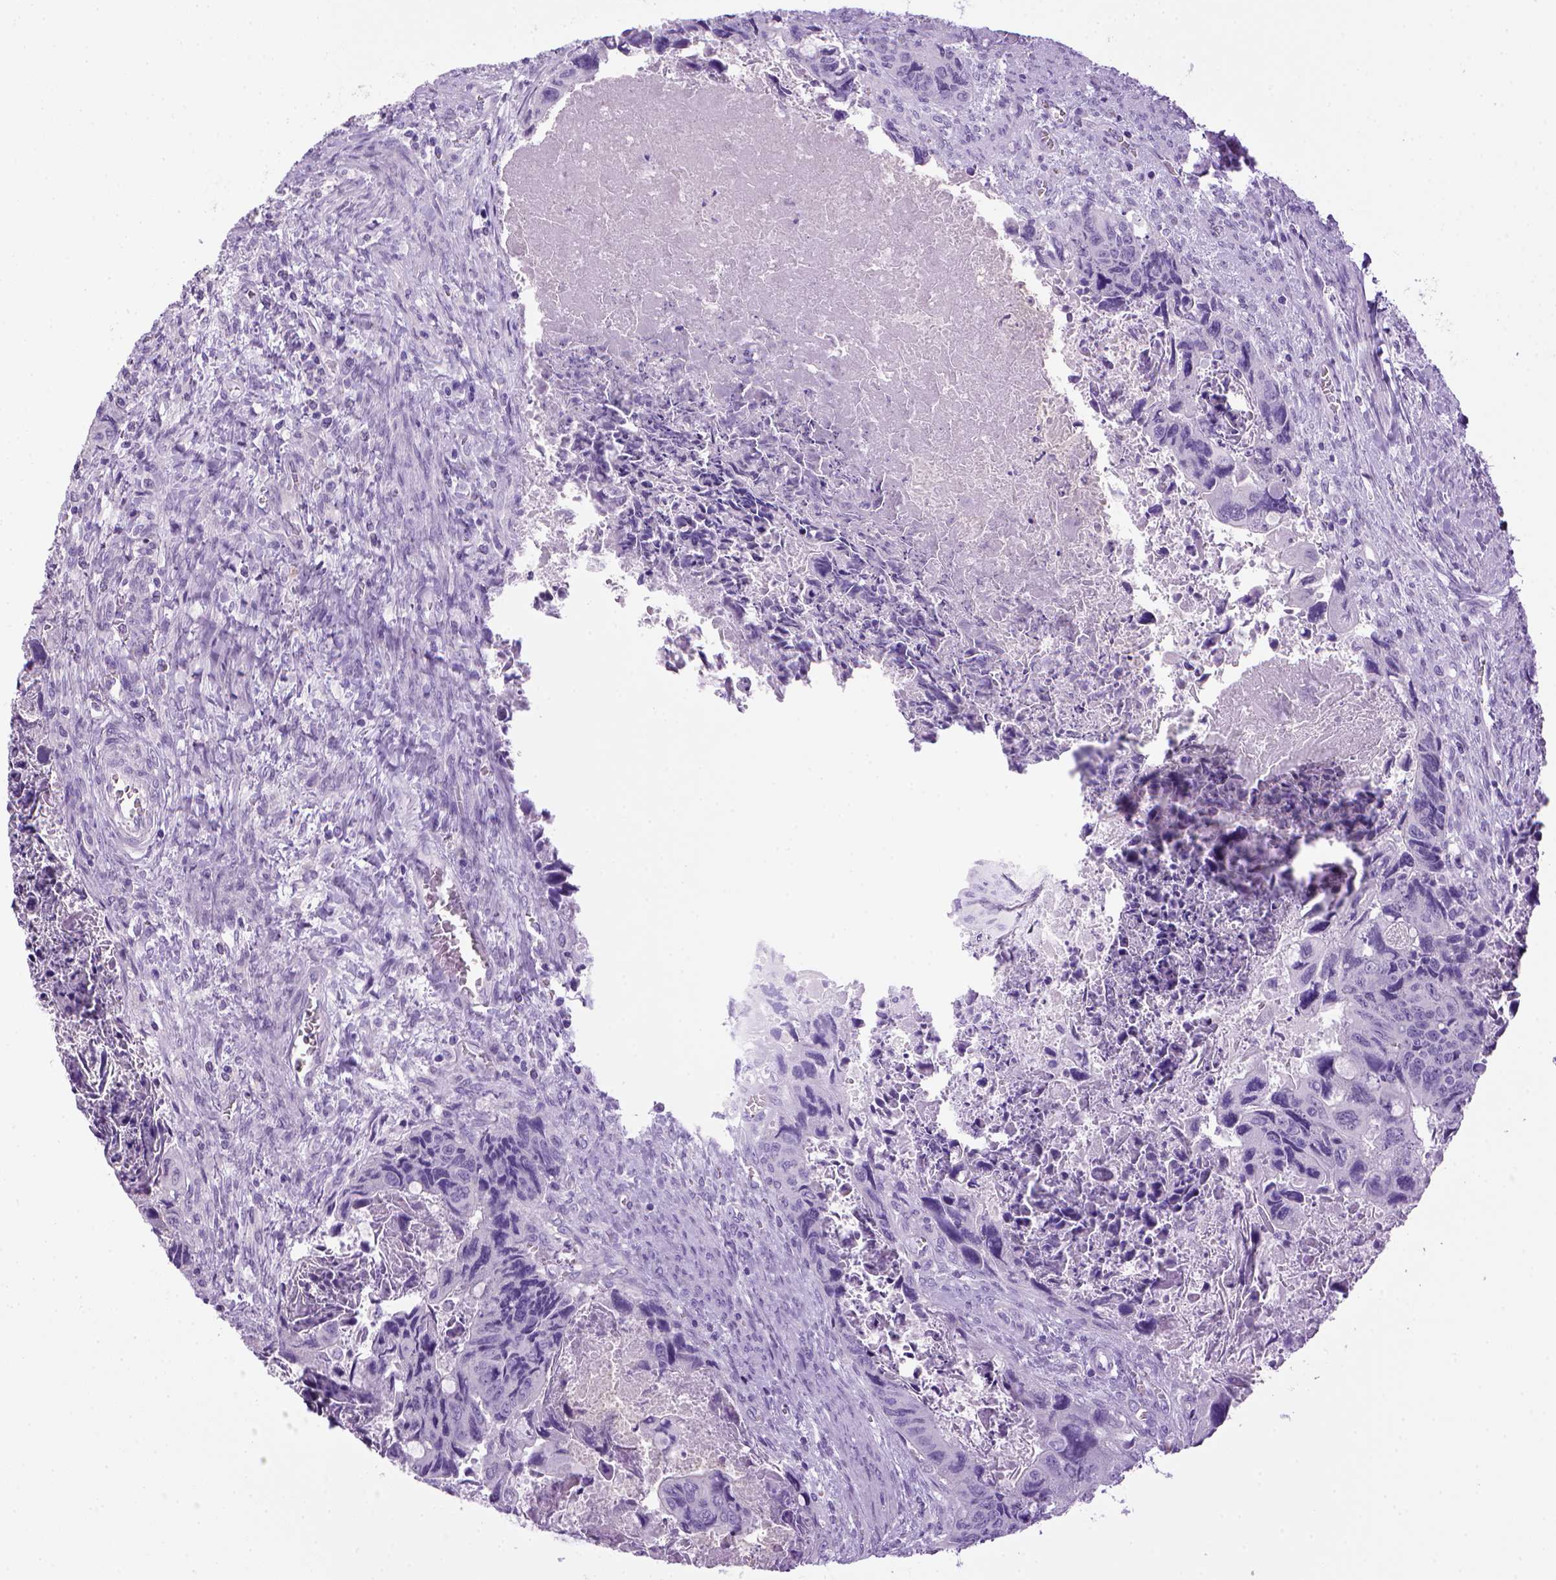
{"staining": {"intensity": "negative", "quantity": "none", "location": "none"}, "tissue": "colorectal cancer", "cell_type": "Tumor cells", "image_type": "cancer", "snomed": [{"axis": "morphology", "description": "Adenocarcinoma, NOS"}, {"axis": "topography", "description": "Rectum"}], "caption": "Image shows no significant protein staining in tumor cells of colorectal cancer (adenocarcinoma).", "gene": "SGCG", "patient": {"sex": "male", "age": 62}}